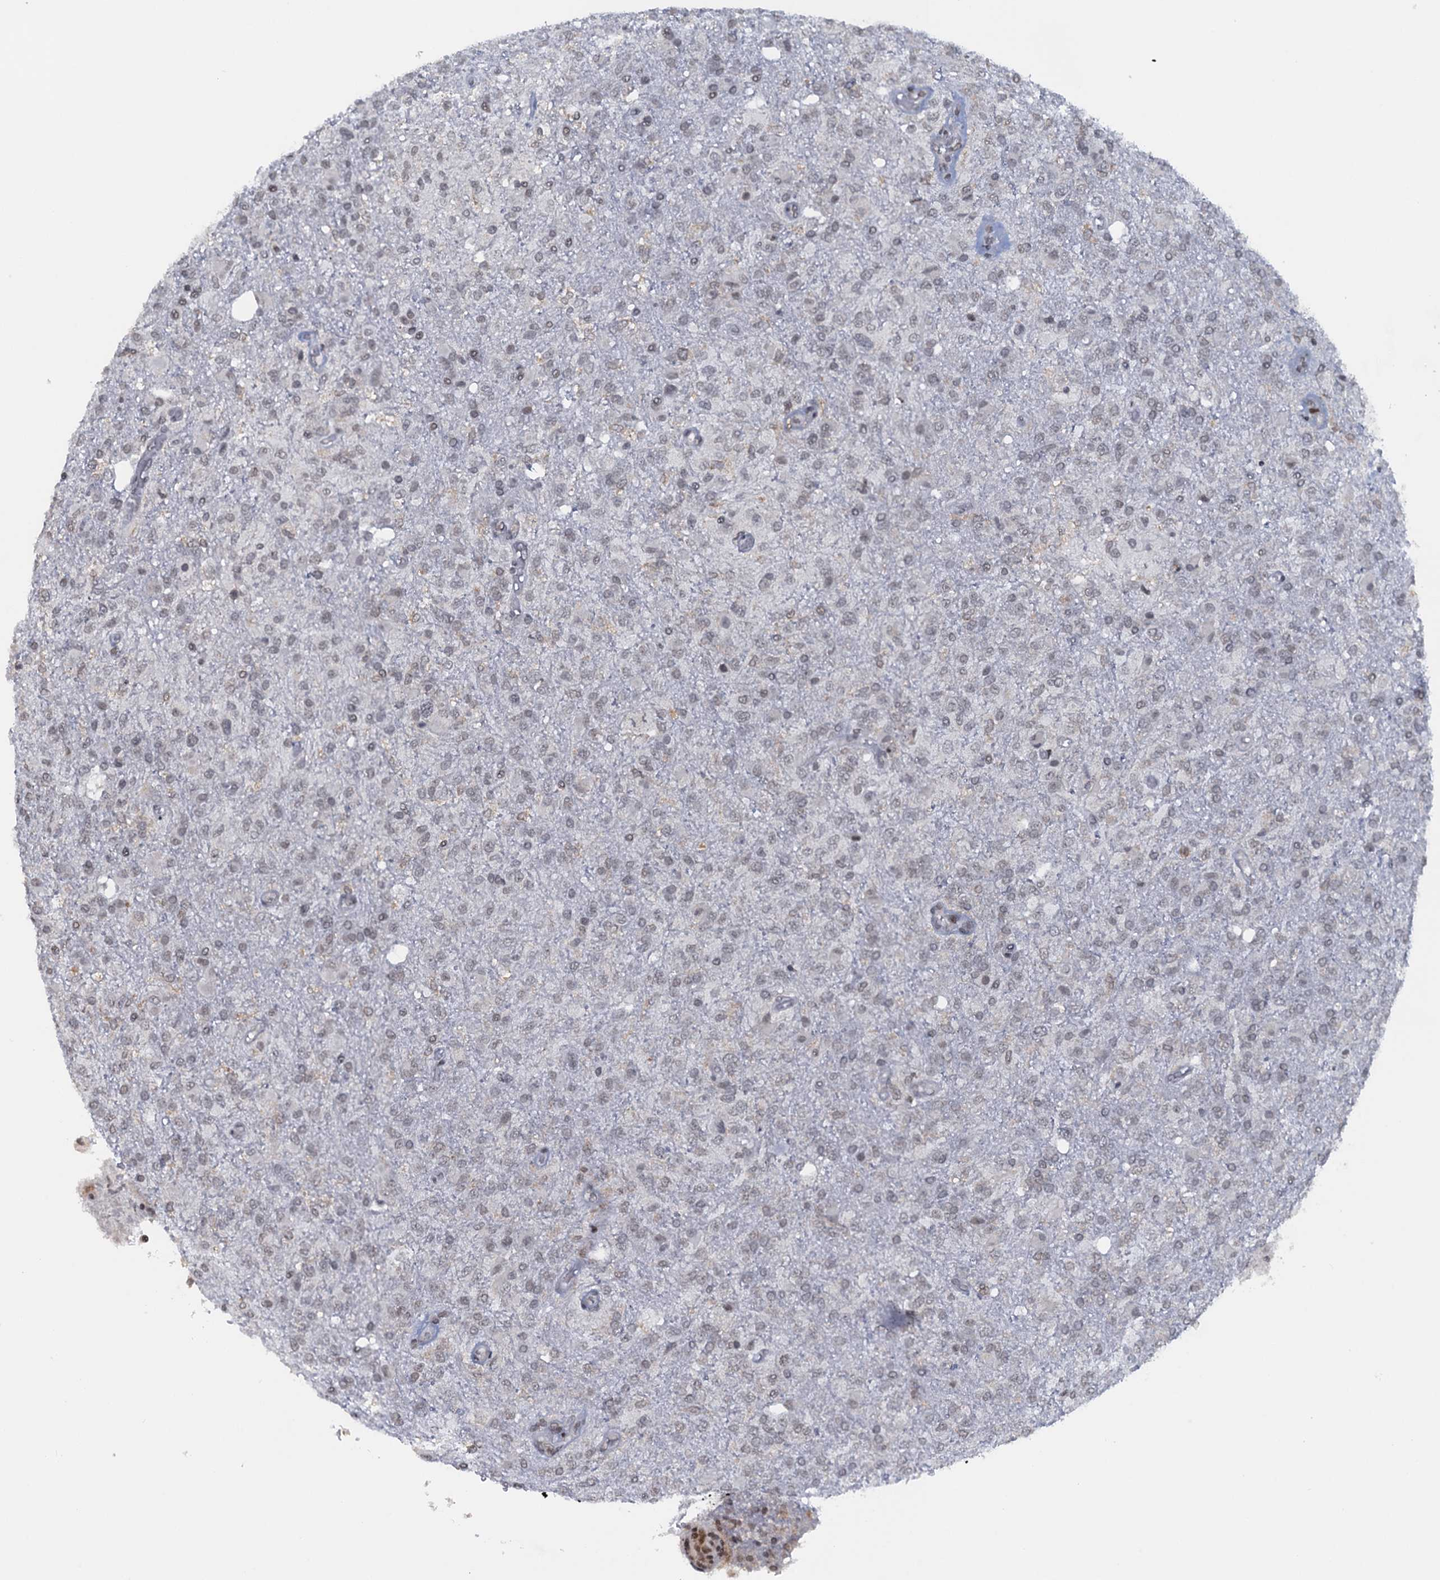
{"staining": {"intensity": "negative", "quantity": "none", "location": "none"}, "tissue": "glioma", "cell_type": "Tumor cells", "image_type": "cancer", "snomed": [{"axis": "morphology", "description": "Glioma, malignant, High grade"}, {"axis": "topography", "description": "Brain"}], "caption": "Micrograph shows no protein staining in tumor cells of glioma tissue.", "gene": "FYB1", "patient": {"sex": "female", "age": 74}}